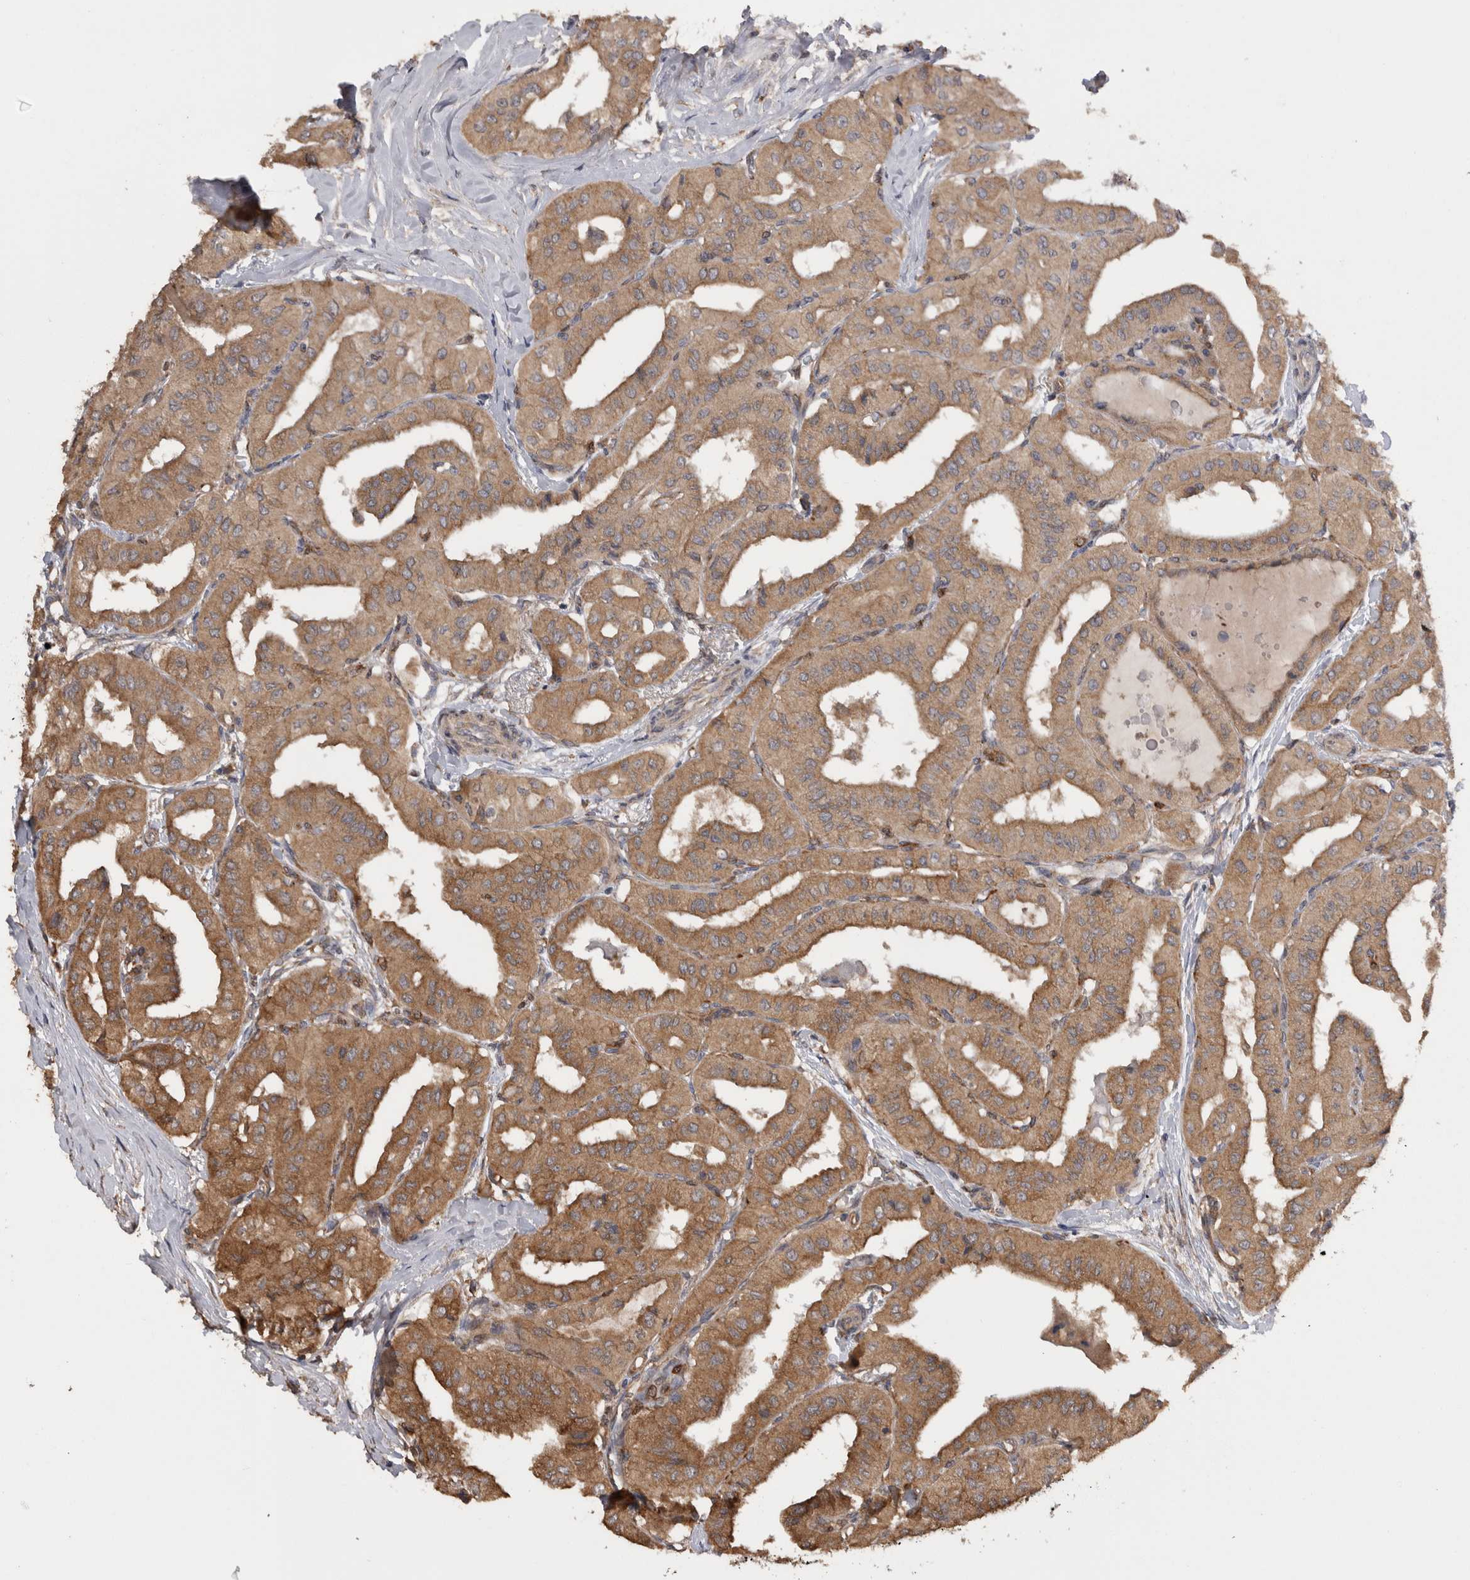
{"staining": {"intensity": "moderate", "quantity": ">75%", "location": "cytoplasmic/membranous"}, "tissue": "thyroid cancer", "cell_type": "Tumor cells", "image_type": "cancer", "snomed": [{"axis": "morphology", "description": "Papillary adenocarcinoma, NOS"}, {"axis": "topography", "description": "Thyroid gland"}], "caption": "Human thyroid papillary adenocarcinoma stained for a protein (brown) exhibits moderate cytoplasmic/membranous positive staining in approximately >75% of tumor cells.", "gene": "TMED7", "patient": {"sex": "female", "age": 59}}